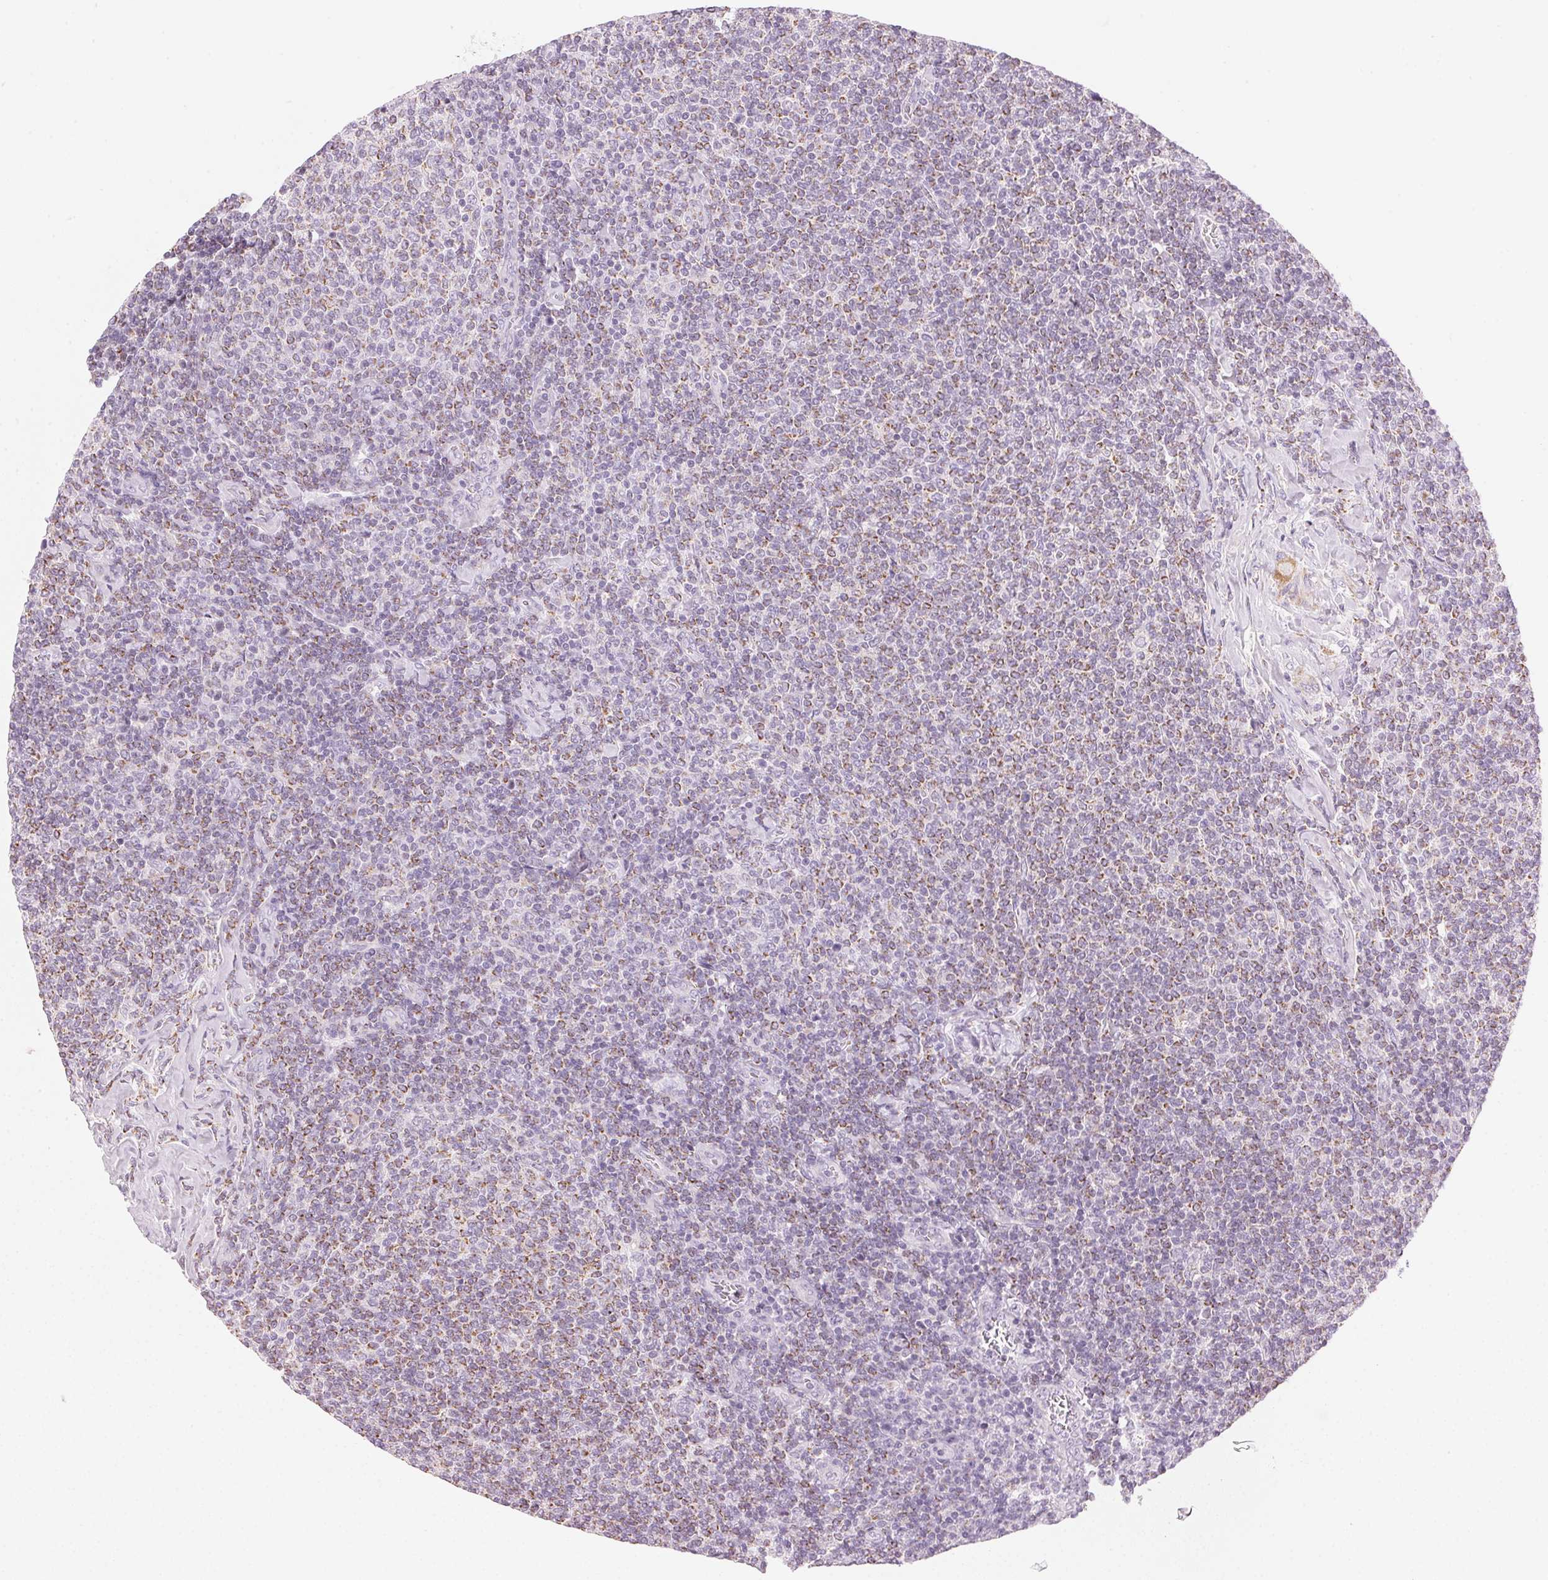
{"staining": {"intensity": "moderate", "quantity": "25%-75%", "location": "cytoplasmic/membranous"}, "tissue": "lymphoma", "cell_type": "Tumor cells", "image_type": "cancer", "snomed": [{"axis": "morphology", "description": "Malignant lymphoma, non-Hodgkin's type, Low grade"}, {"axis": "topography", "description": "Lymph node"}], "caption": "IHC staining of lymphoma, which demonstrates medium levels of moderate cytoplasmic/membranous expression in about 25%-75% of tumor cells indicating moderate cytoplasmic/membranous protein positivity. The staining was performed using DAB (3,3'-diaminobenzidine) (brown) for protein detection and nuclei were counterstained in hematoxylin (blue).", "gene": "HOXB13", "patient": {"sex": "male", "age": 52}}